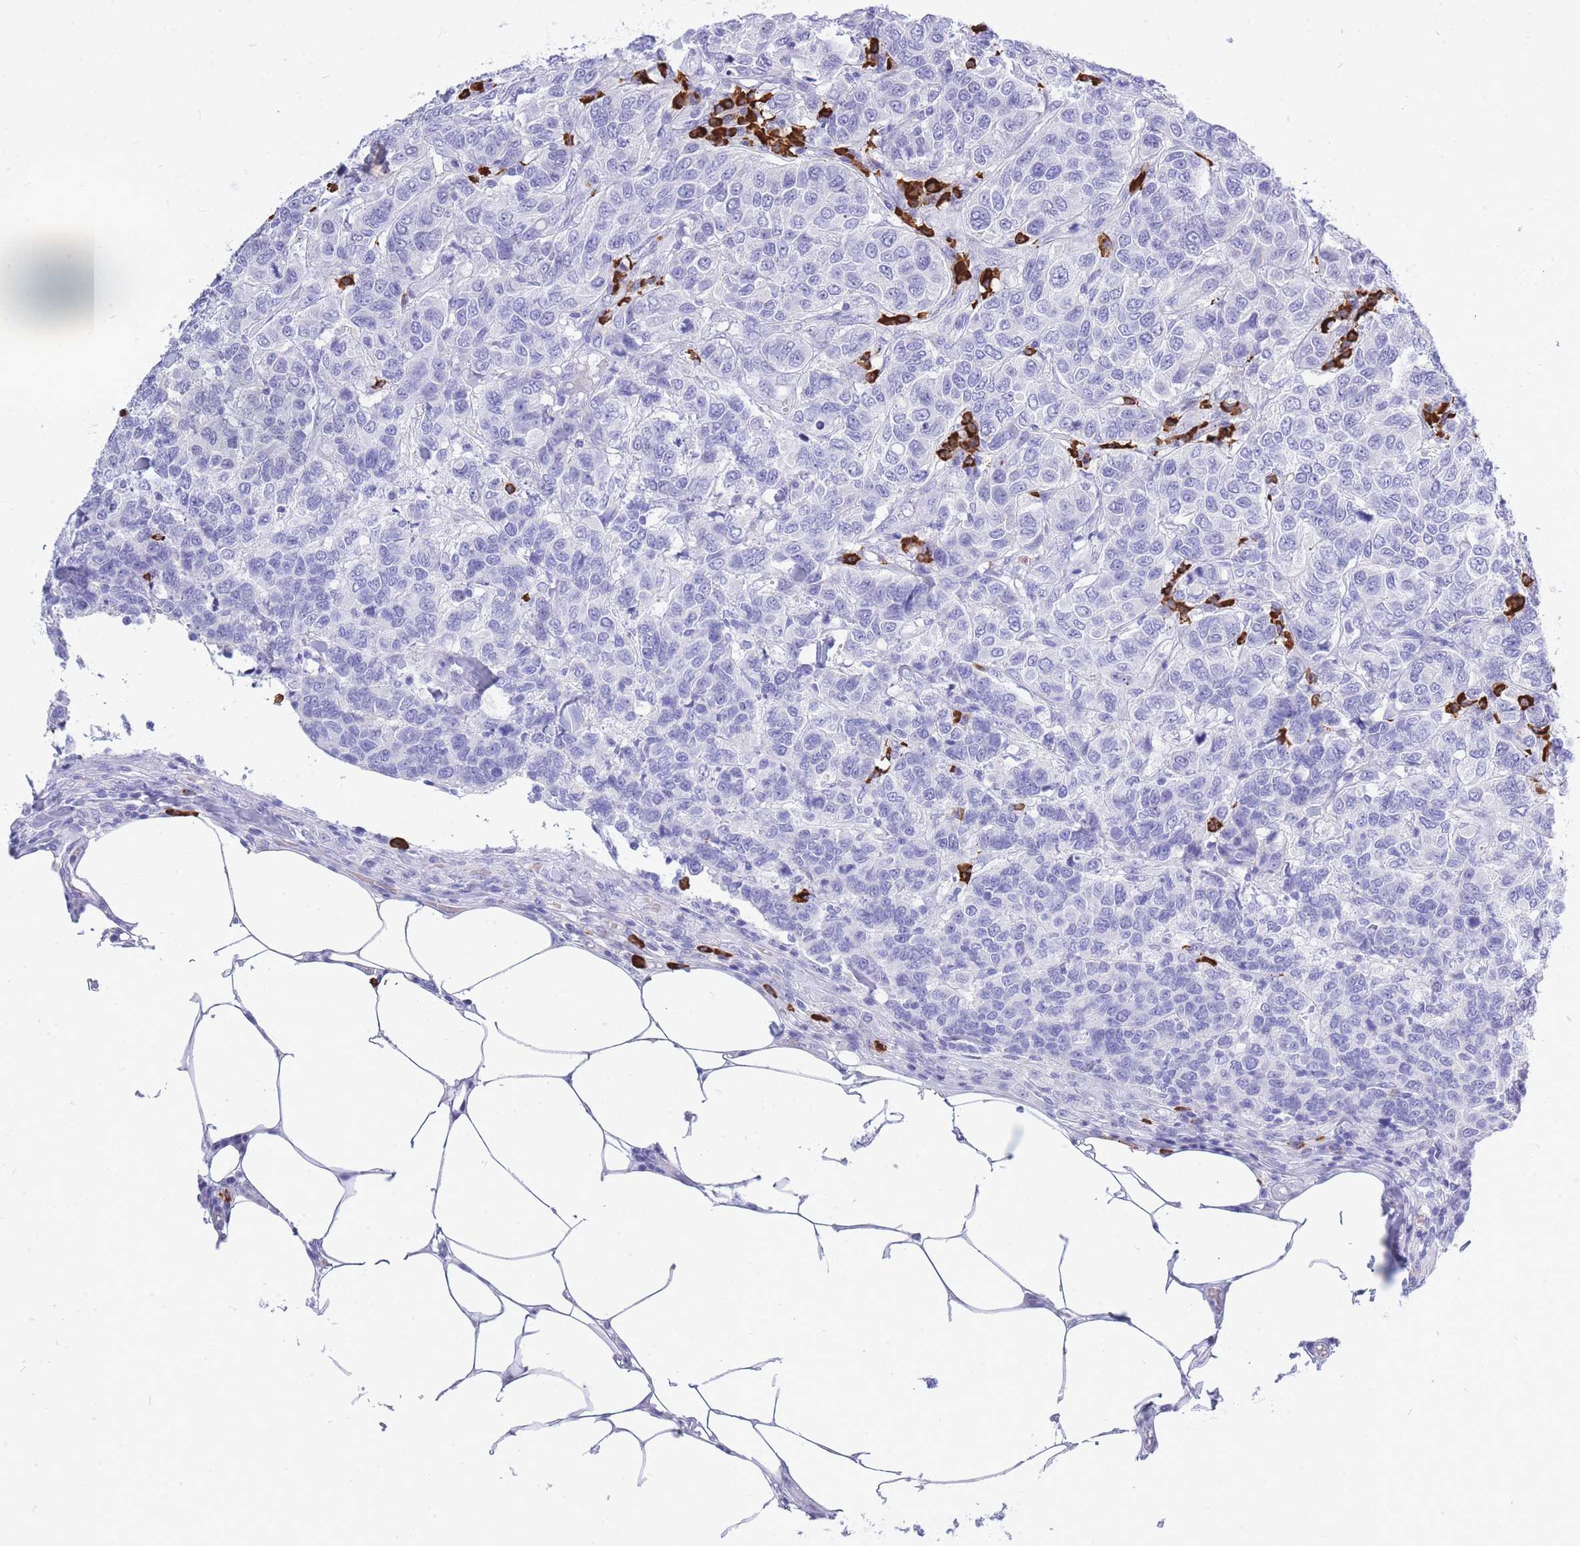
{"staining": {"intensity": "negative", "quantity": "none", "location": "none"}, "tissue": "breast cancer", "cell_type": "Tumor cells", "image_type": "cancer", "snomed": [{"axis": "morphology", "description": "Duct carcinoma"}, {"axis": "topography", "description": "Breast"}], "caption": "The micrograph demonstrates no significant staining in tumor cells of breast cancer (infiltrating ductal carcinoma).", "gene": "ZFP62", "patient": {"sex": "female", "age": 55}}